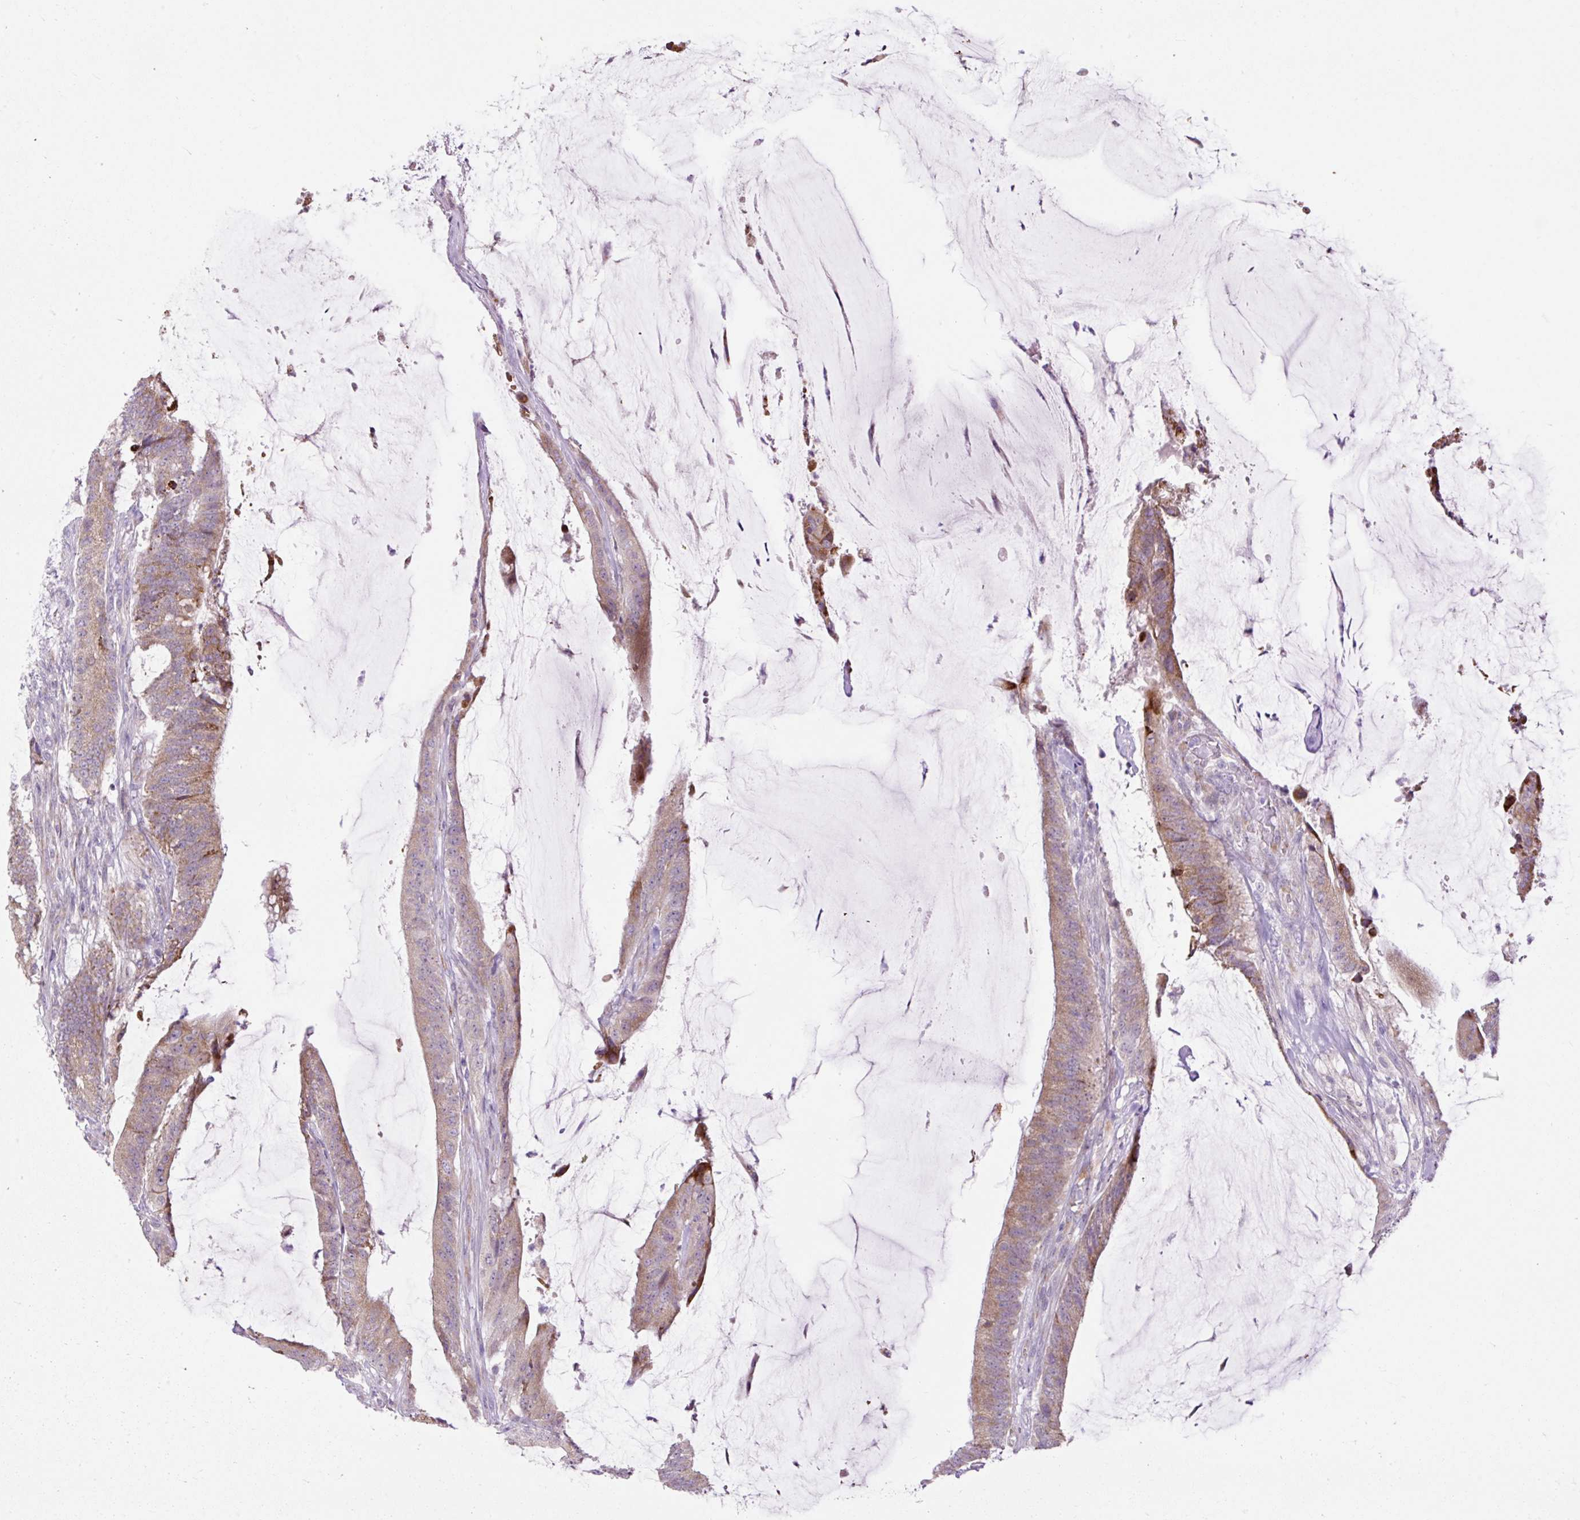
{"staining": {"intensity": "moderate", "quantity": ">75%", "location": "cytoplasmic/membranous"}, "tissue": "colorectal cancer", "cell_type": "Tumor cells", "image_type": "cancer", "snomed": [{"axis": "morphology", "description": "Adenocarcinoma, NOS"}, {"axis": "topography", "description": "Colon"}], "caption": "A brown stain highlights moderate cytoplasmic/membranous expression of a protein in adenocarcinoma (colorectal) tumor cells.", "gene": "FMC1", "patient": {"sex": "female", "age": 43}}